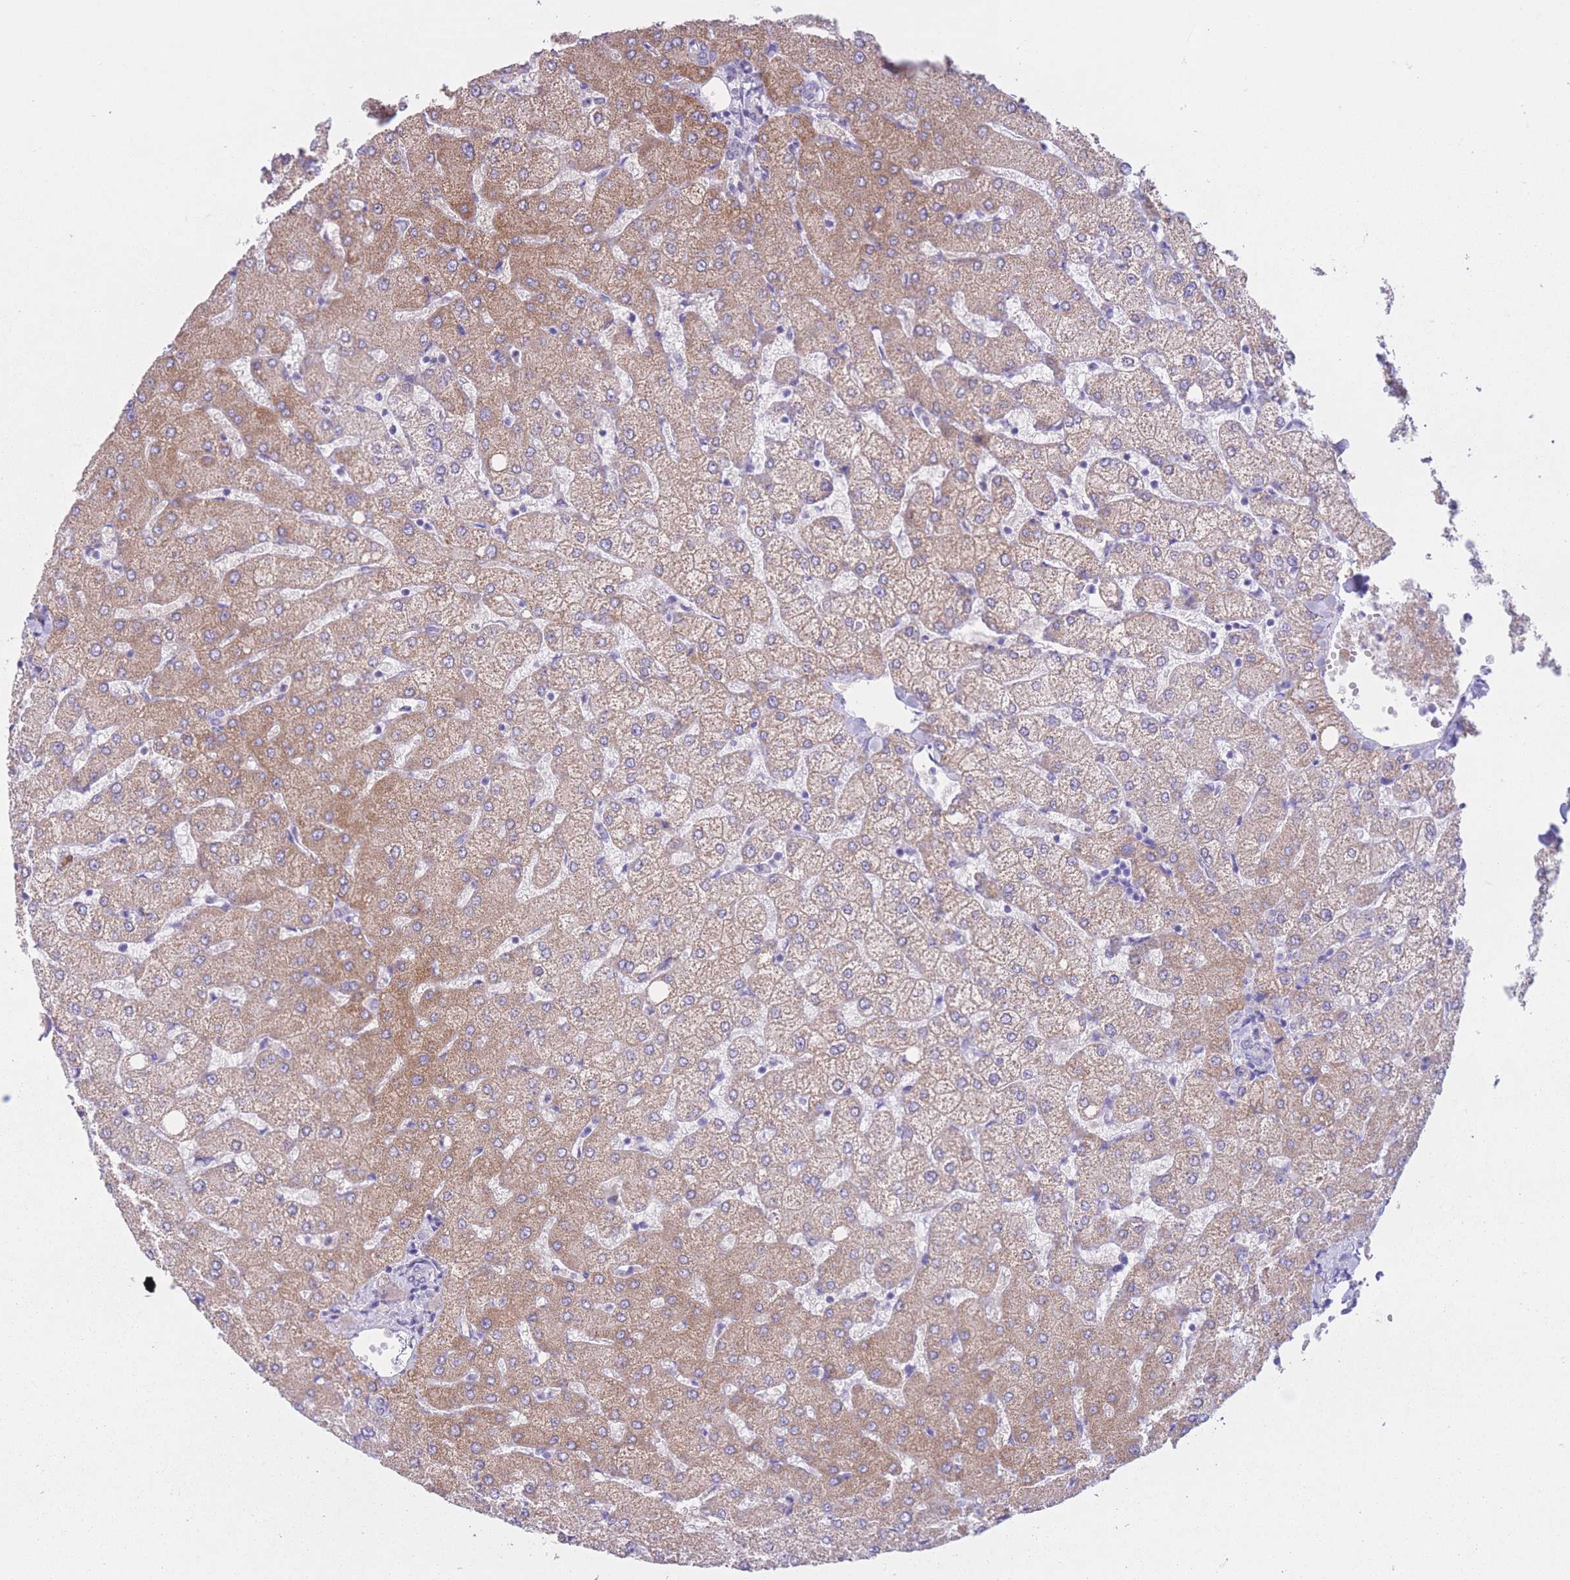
{"staining": {"intensity": "negative", "quantity": "none", "location": "none"}, "tissue": "liver", "cell_type": "Cholangiocytes", "image_type": "normal", "snomed": [{"axis": "morphology", "description": "Normal tissue, NOS"}, {"axis": "topography", "description": "Liver"}], "caption": "Immunohistochemical staining of benign liver reveals no significant positivity in cholangiocytes. (DAB (3,3'-diaminobenzidine) immunohistochemistry visualized using brightfield microscopy, high magnification).", "gene": "ATP5MF", "patient": {"sex": "female", "age": 54}}